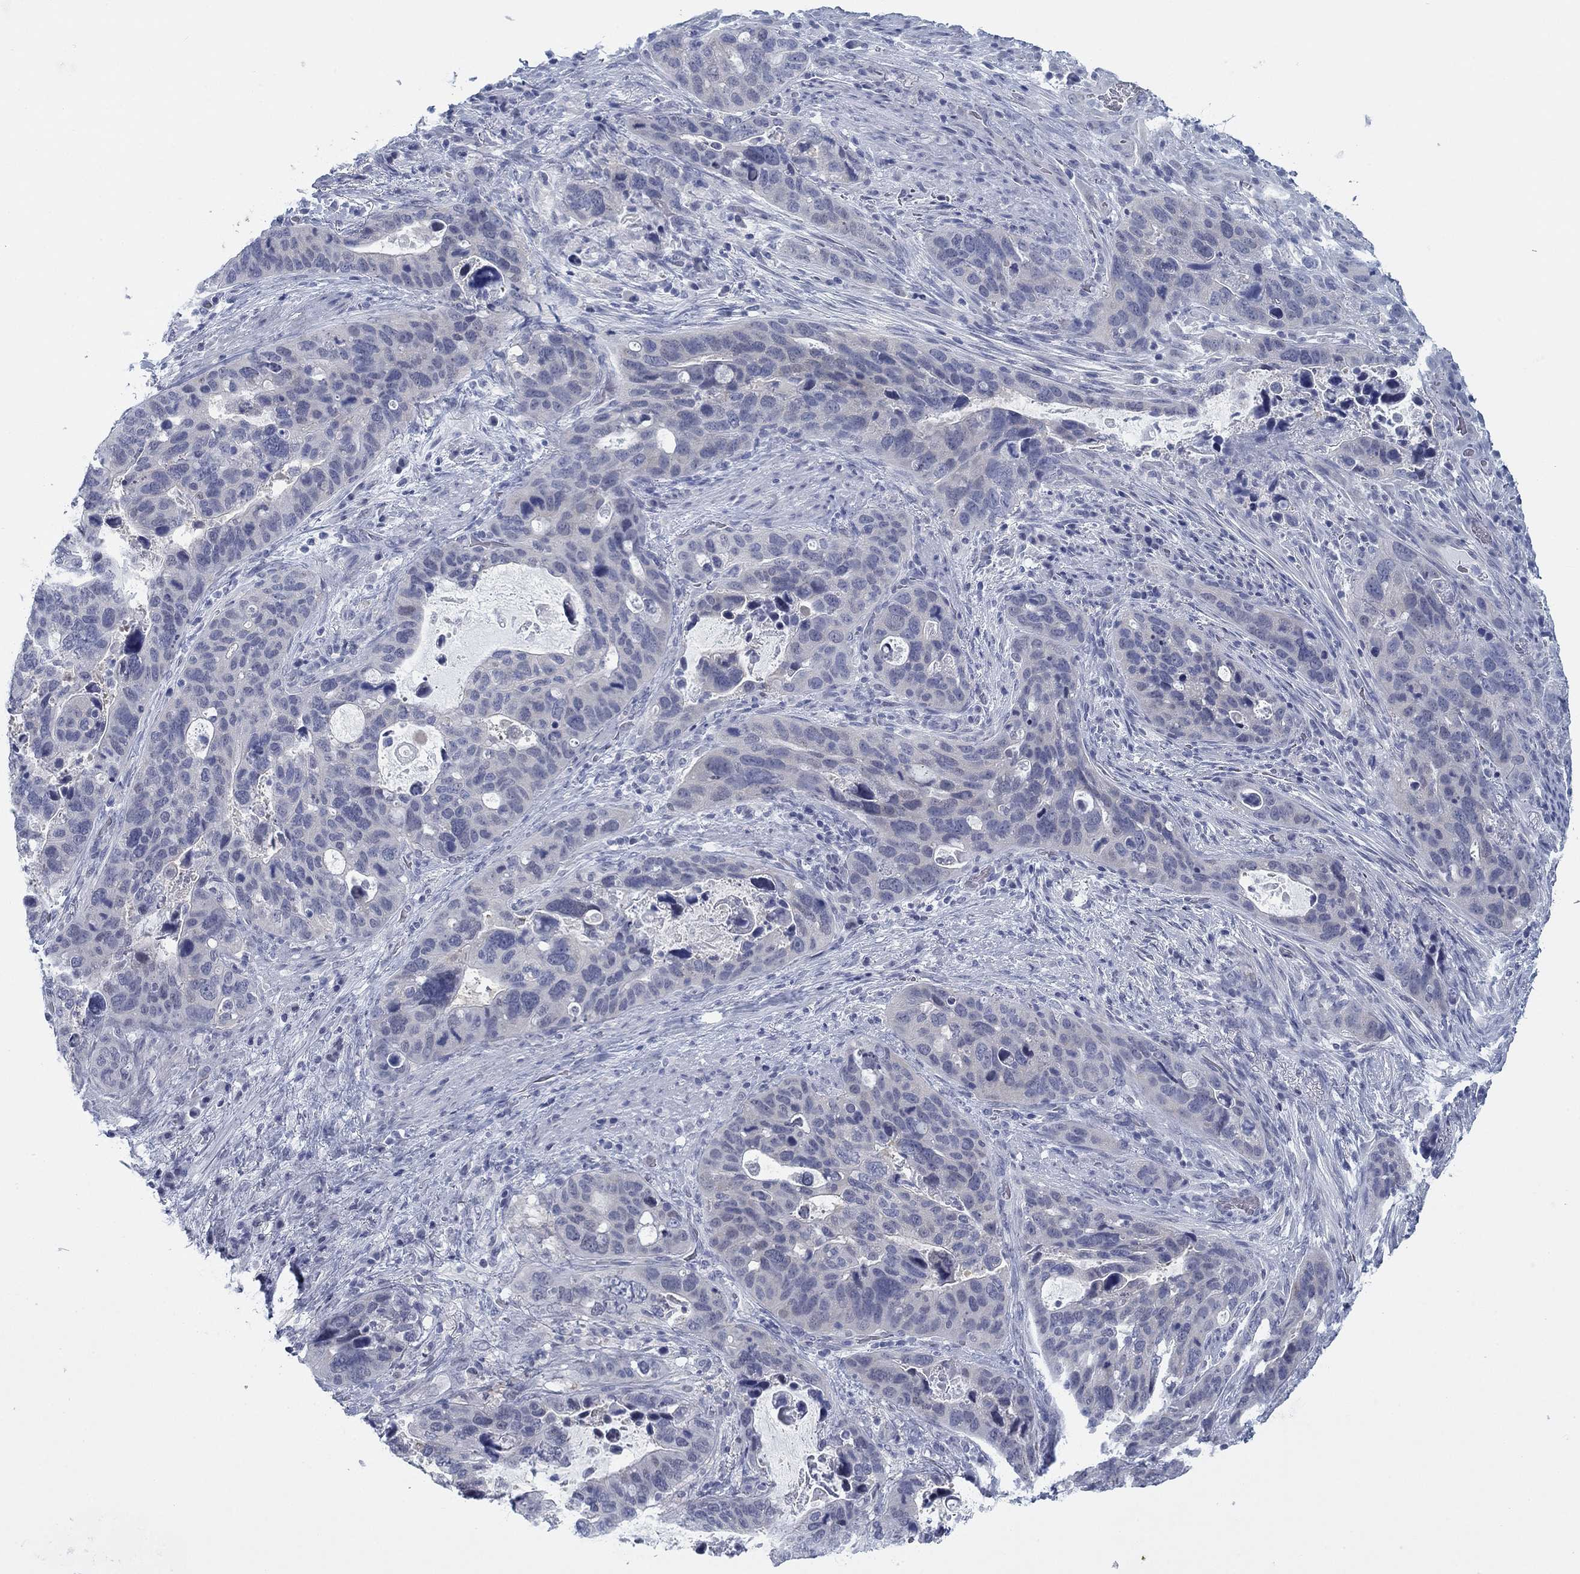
{"staining": {"intensity": "negative", "quantity": "none", "location": "none"}, "tissue": "stomach cancer", "cell_type": "Tumor cells", "image_type": "cancer", "snomed": [{"axis": "morphology", "description": "Adenocarcinoma, NOS"}, {"axis": "topography", "description": "Stomach"}], "caption": "DAB immunohistochemical staining of human adenocarcinoma (stomach) displays no significant positivity in tumor cells.", "gene": "DNAL1", "patient": {"sex": "male", "age": 54}}